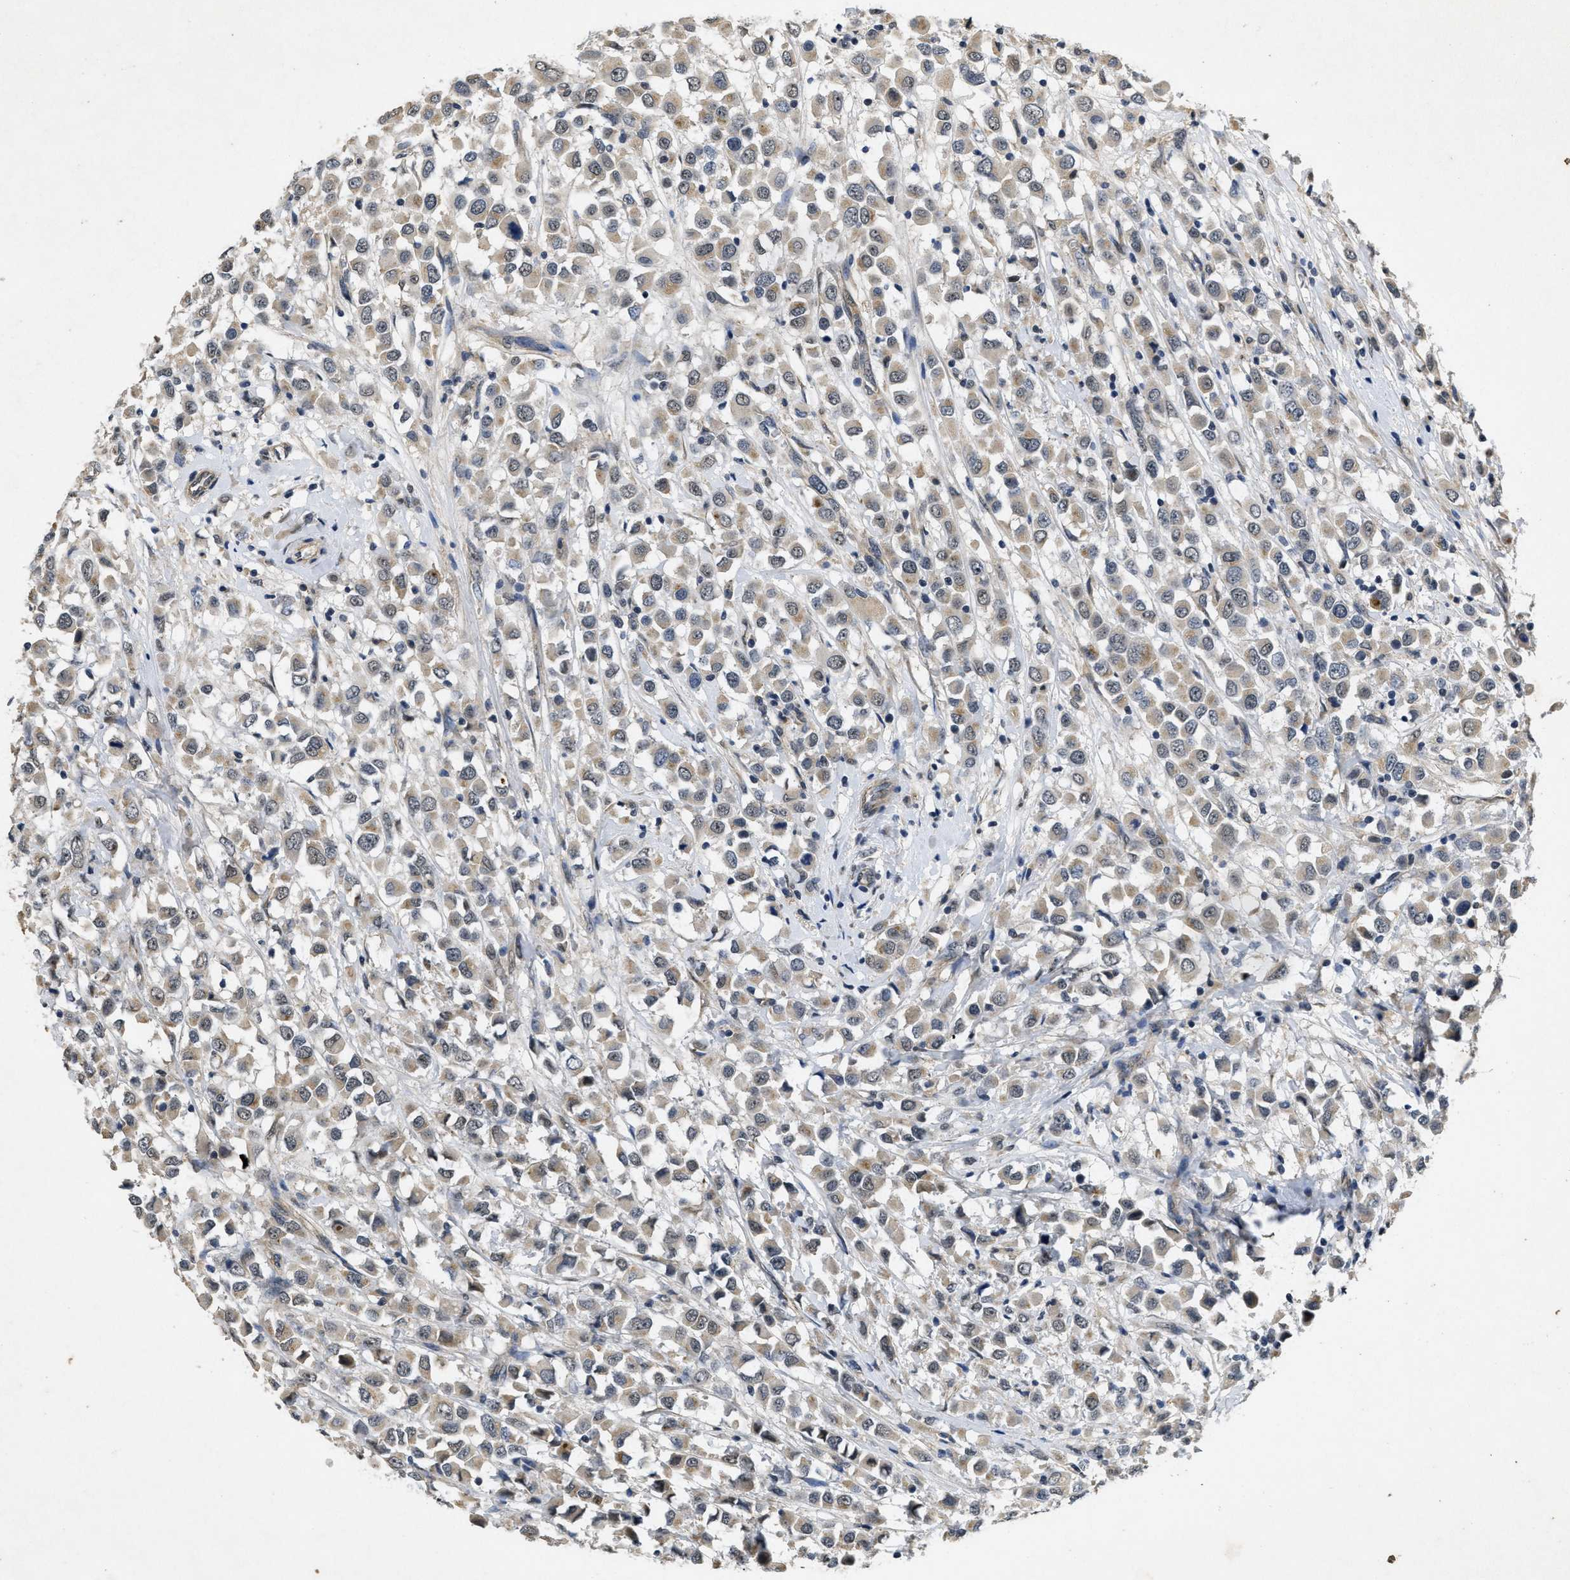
{"staining": {"intensity": "weak", "quantity": ">75%", "location": "cytoplasmic/membranous"}, "tissue": "breast cancer", "cell_type": "Tumor cells", "image_type": "cancer", "snomed": [{"axis": "morphology", "description": "Duct carcinoma"}, {"axis": "topography", "description": "Breast"}], "caption": "The photomicrograph exhibits immunohistochemical staining of infiltrating ductal carcinoma (breast). There is weak cytoplasmic/membranous staining is seen in approximately >75% of tumor cells.", "gene": "PAPOLG", "patient": {"sex": "female", "age": 61}}